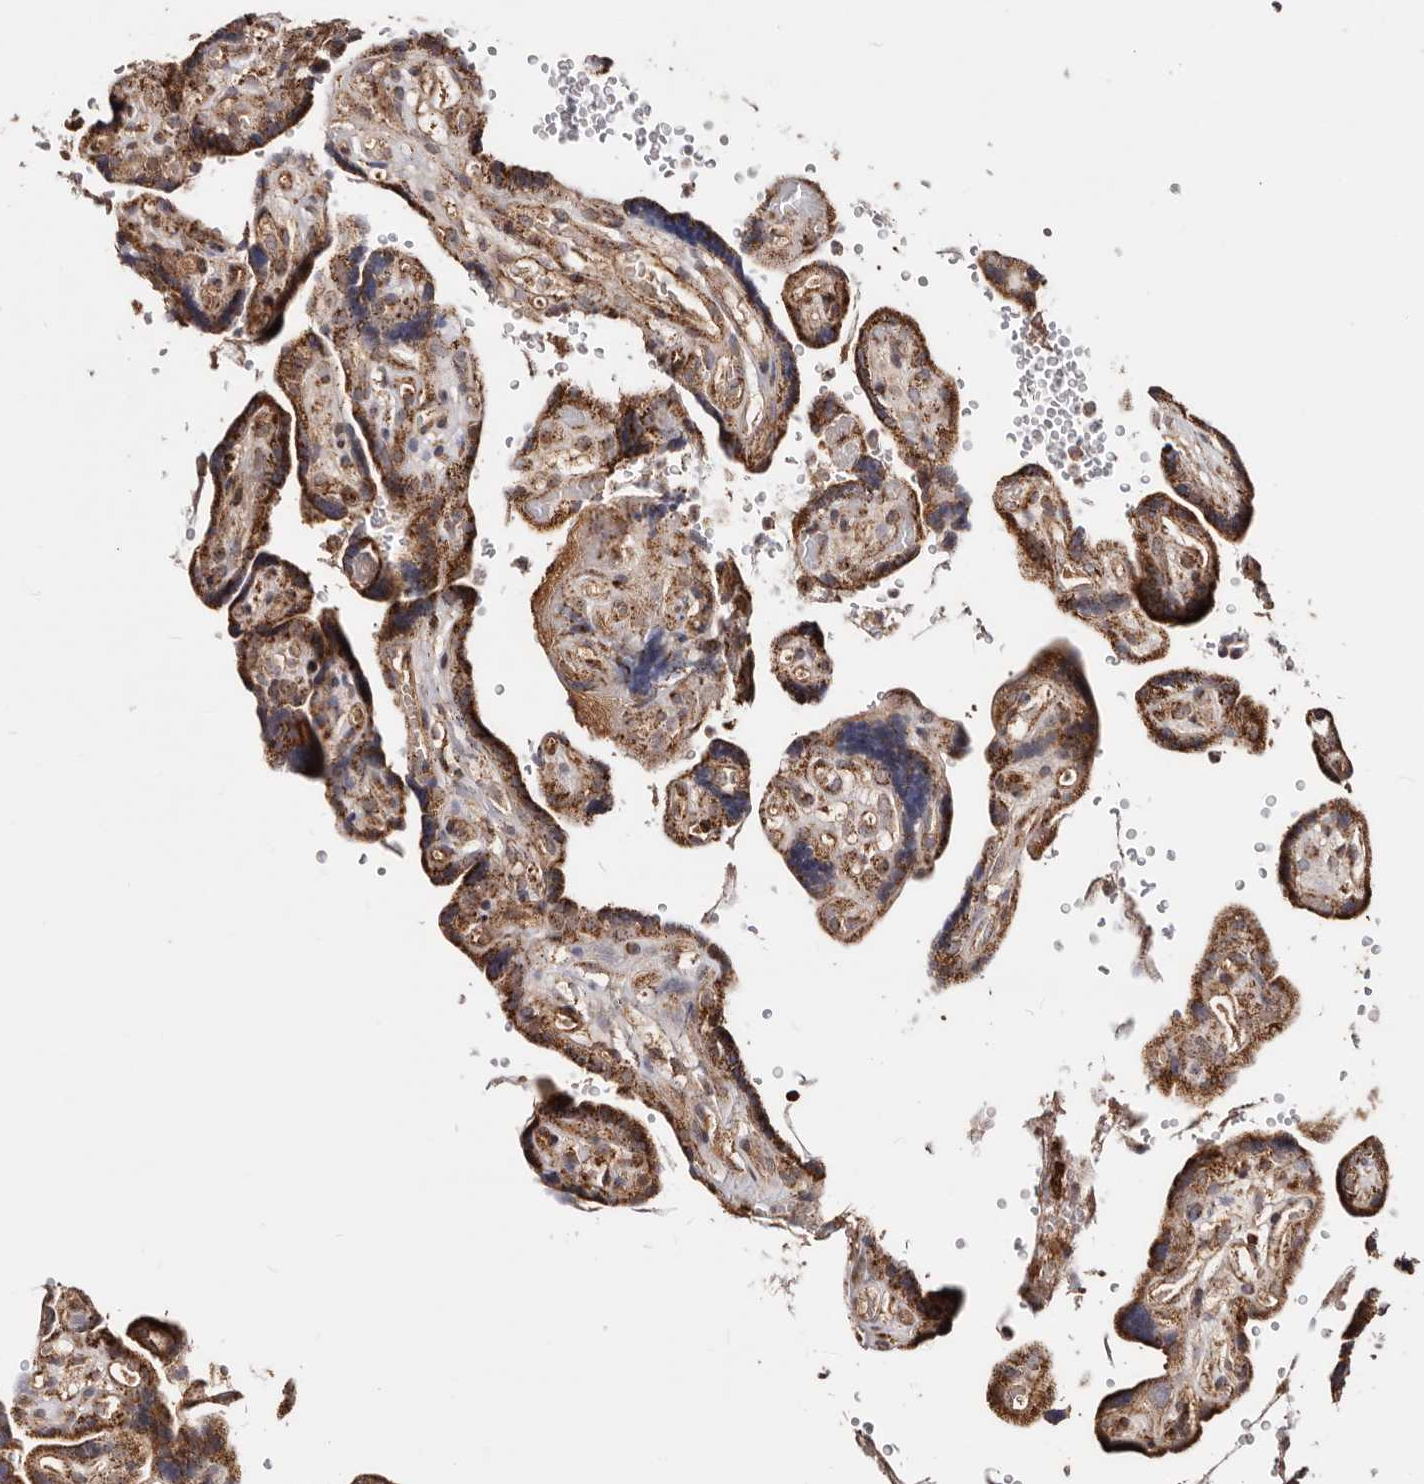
{"staining": {"intensity": "moderate", "quantity": ">75%", "location": "cytoplasmic/membranous"}, "tissue": "placenta", "cell_type": "Decidual cells", "image_type": "normal", "snomed": [{"axis": "morphology", "description": "Normal tissue, NOS"}, {"axis": "topography", "description": "Placenta"}], "caption": "This photomicrograph reveals immunohistochemistry staining of unremarkable placenta, with medium moderate cytoplasmic/membranous staining in about >75% of decidual cells.", "gene": "PRKACB", "patient": {"sex": "female", "age": 30}}